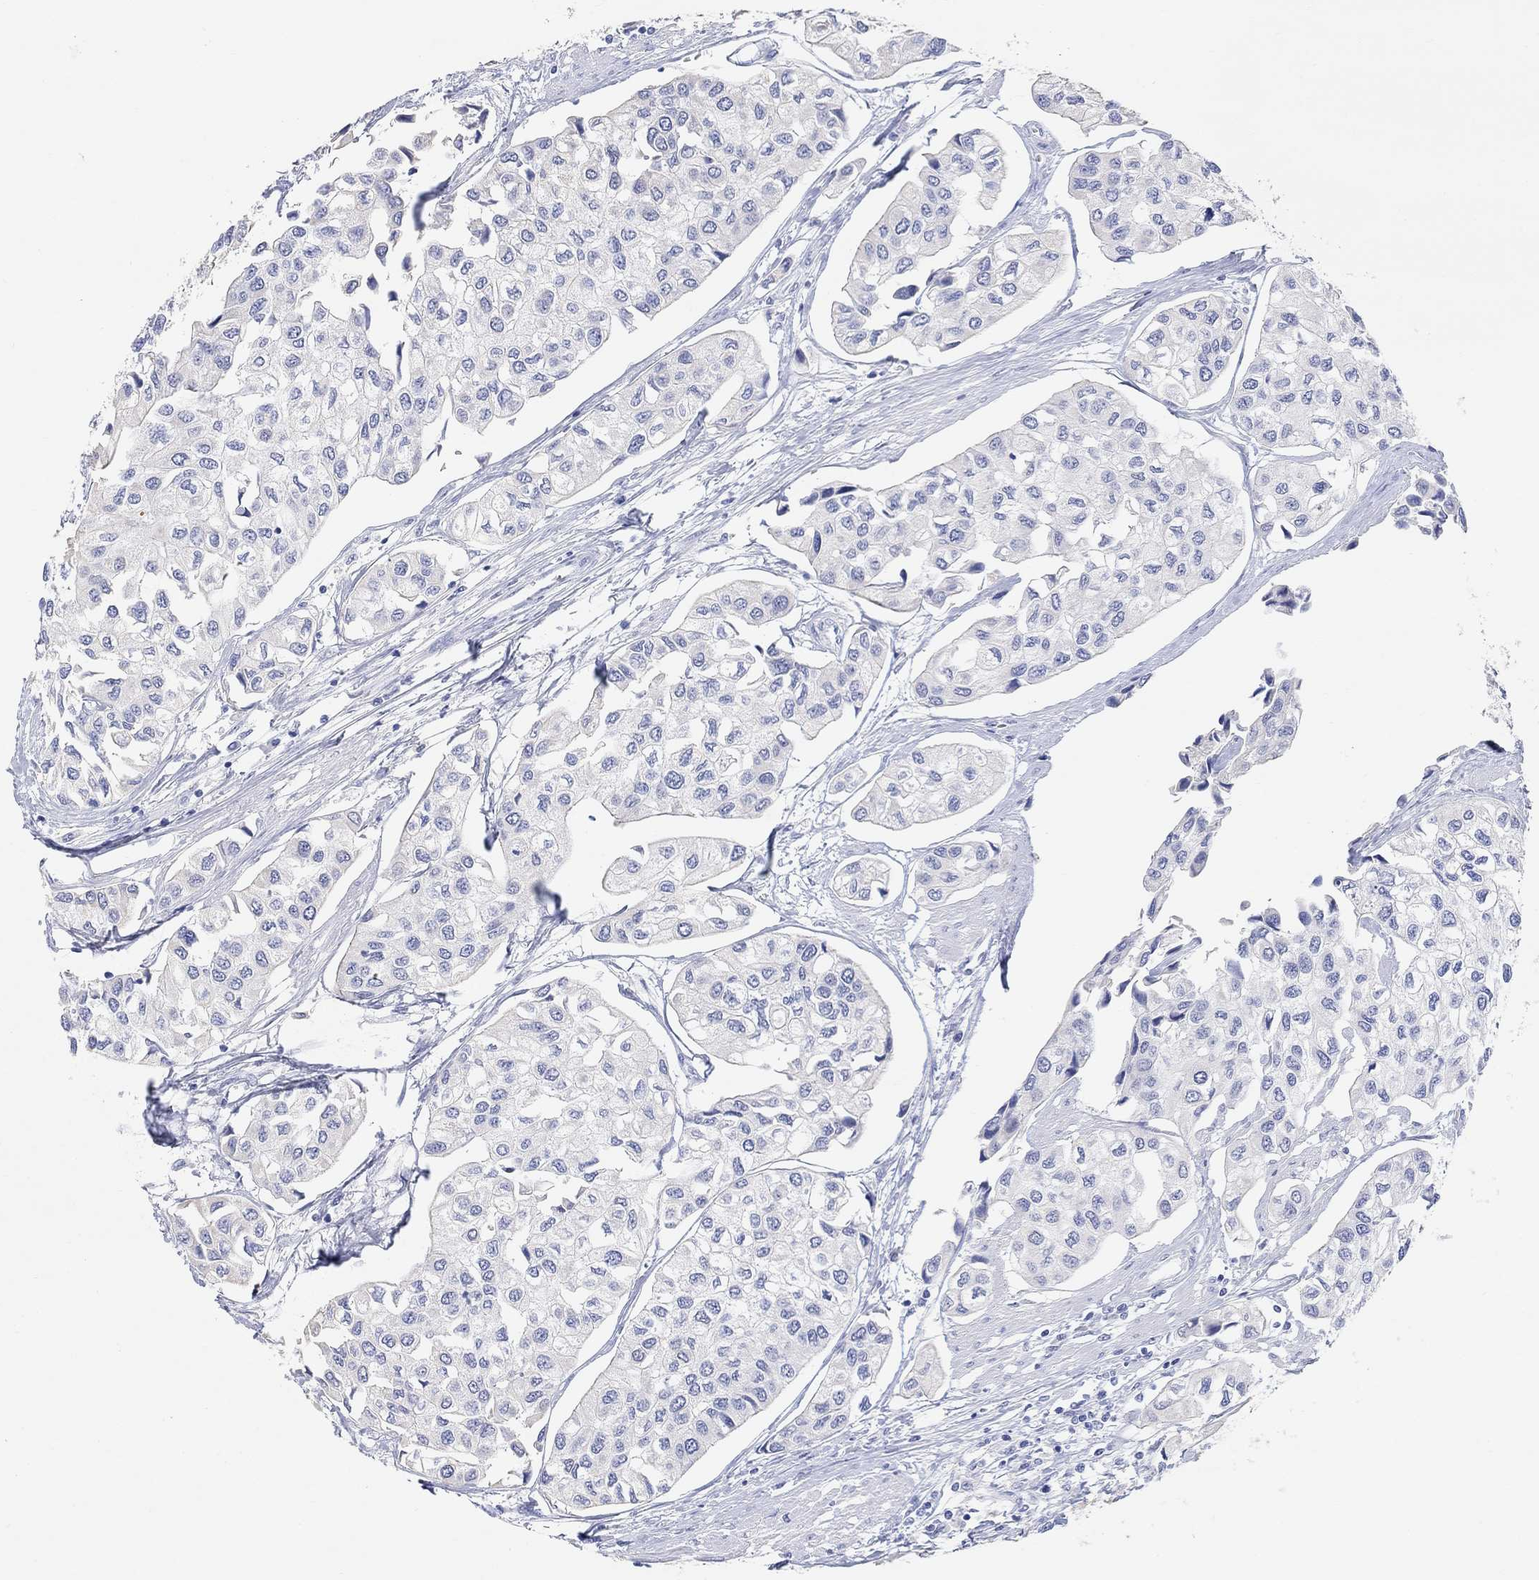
{"staining": {"intensity": "negative", "quantity": "none", "location": "none"}, "tissue": "urothelial cancer", "cell_type": "Tumor cells", "image_type": "cancer", "snomed": [{"axis": "morphology", "description": "Urothelial carcinoma, High grade"}, {"axis": "topography", "description": "Urinary bladder"}], "caption": "High-grade urothelial carcinoma was stained to show a protein in brown. There is no significant expression in tumor cells.", "gene": "TYR", "patient": {"sex": "male", "age": 73}}